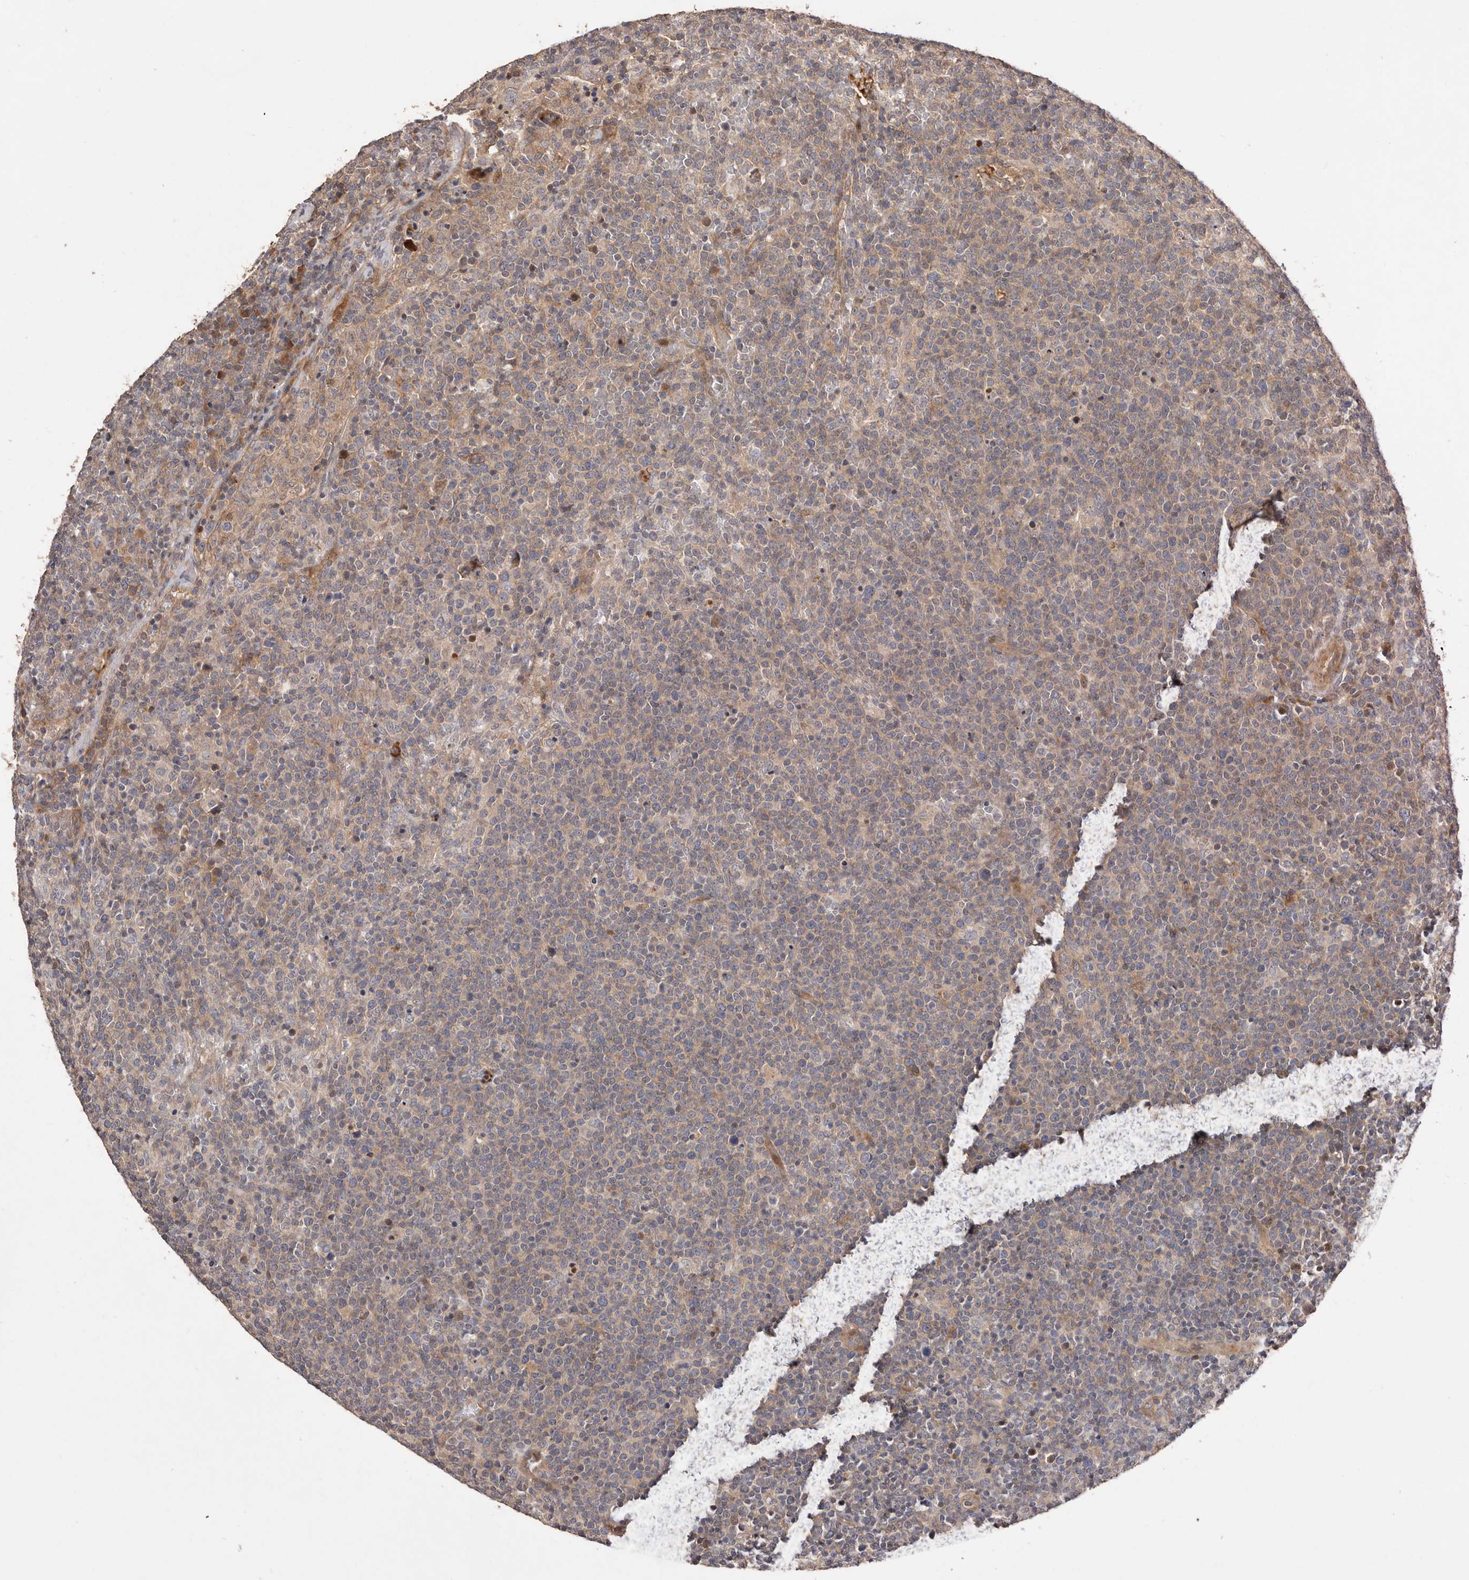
{"staining": {"intensity": "weak", "quantity": ">75%", "location": "cytoplasmic/membranous"}, "tissue": "lymphoma", "cell_type": "Tumor cells", "image_type": "cancer", "snomed": [{"axis": "morphology", "description": "Malignant lymphoma, non-Hodgkin's type, High grade"}, {"axis": "topography", "description": "Lymph node"}], "caption": "Weak cytoplasmic/membranous expression is present in approximately >75% of tumor cells in malignant lymphoma, non-Hodgkin's type (high-grade). The protein of interest is stained brown, and the nuclei are stained in blue (DAB IHC with brightfield microscopy, high magnification).", "gene": "DOP1A", "patient": {"sex": "male", "age": 61}}